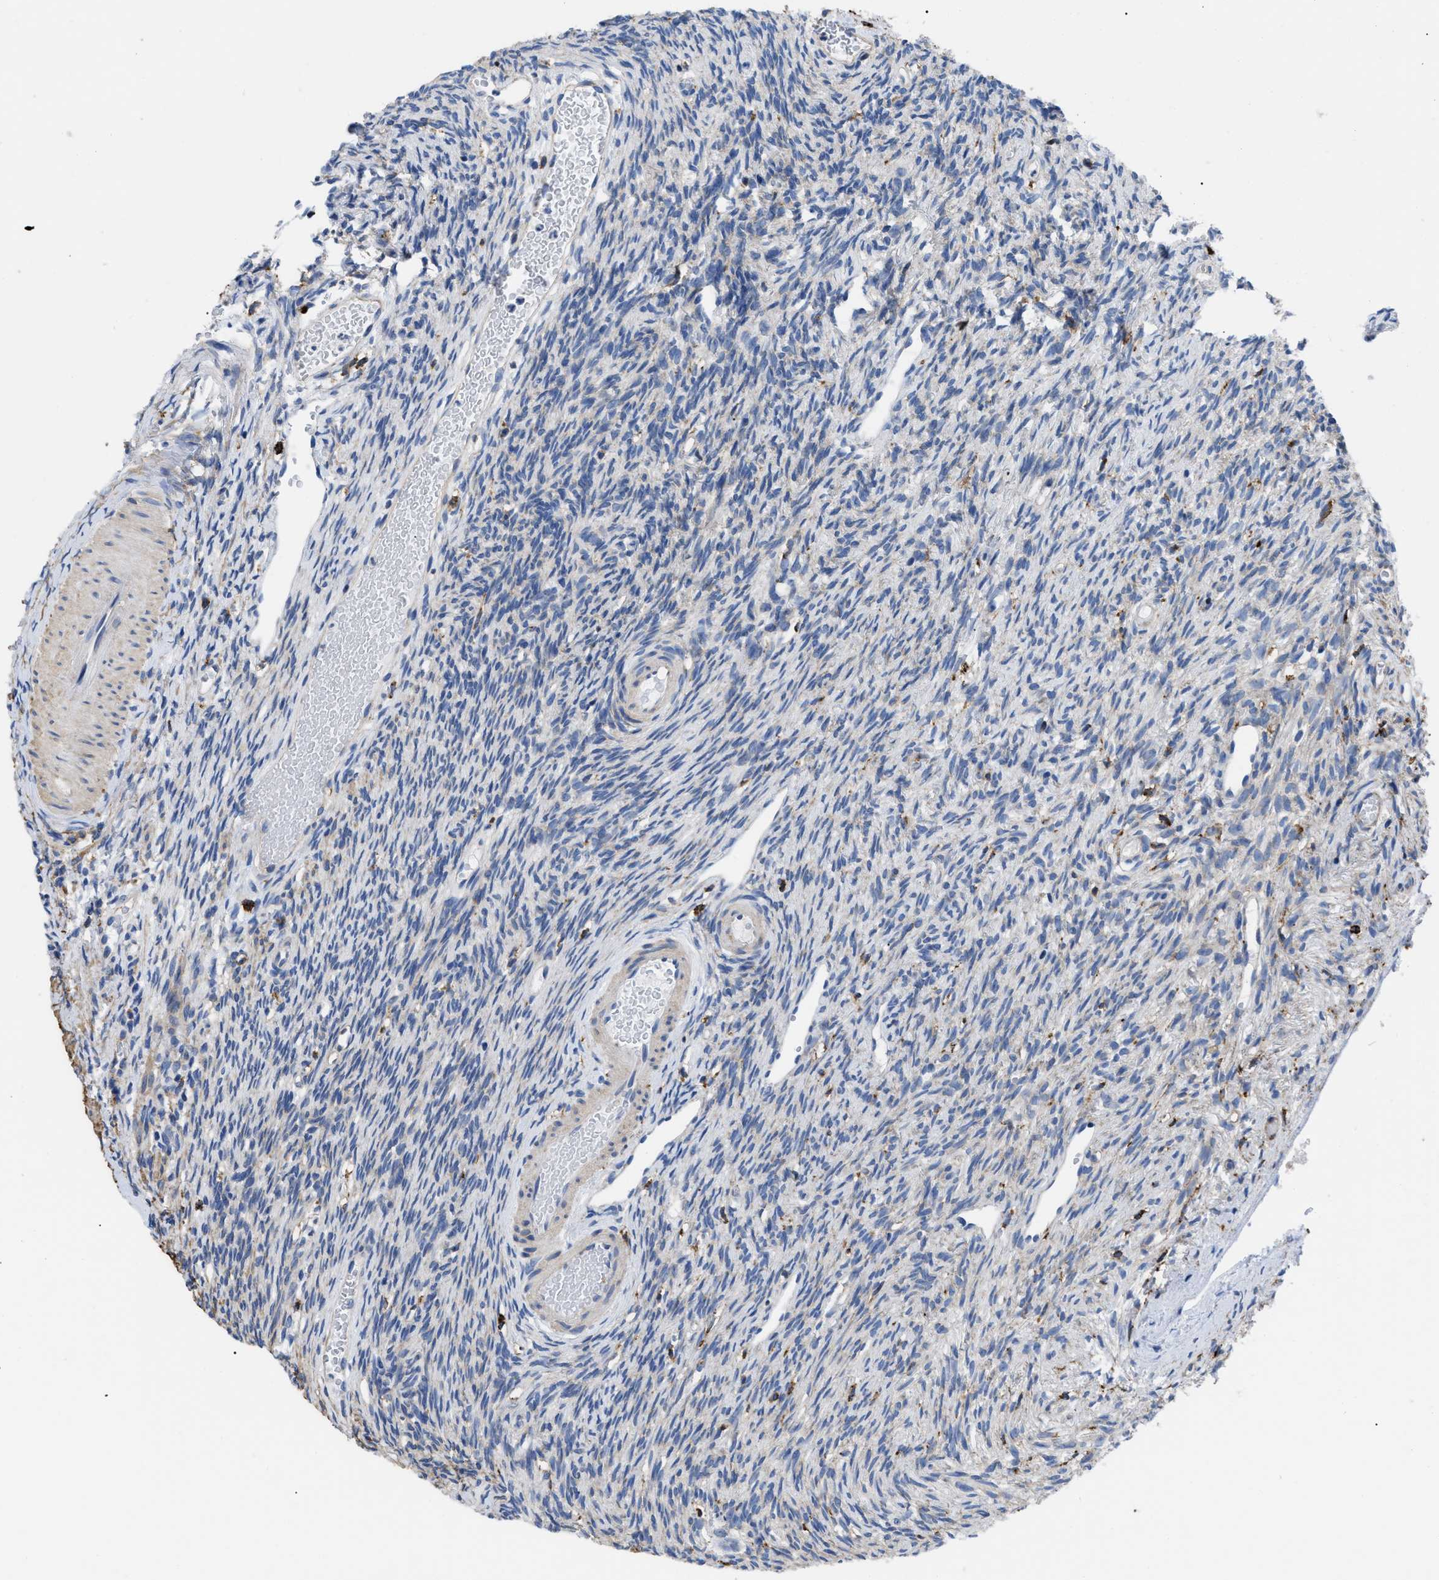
{"staining": {"intensity": "negative", "quantity": "none", "location": "none"}, "tissue": "ovary", "cell_type": "Follicle cells", "image_type": "normal", "snomed": [{"axis": "morphology", "description": "Normal tissue, NOS"}, {"axis": "topography", "description": "Ovary"}], "caption": "Immunohistochemistry image of unremarkable ovary: human ovary stained with DAB exhibits no significant protein staining in follicle cells. The staining was performed using DAB to visualize the protein expression in brown, while the nuclei were stained in blue with hematoxylin (Magnification: 20x).", "gene": "HLA", "patient": {"sex": "female", "age": 33}}